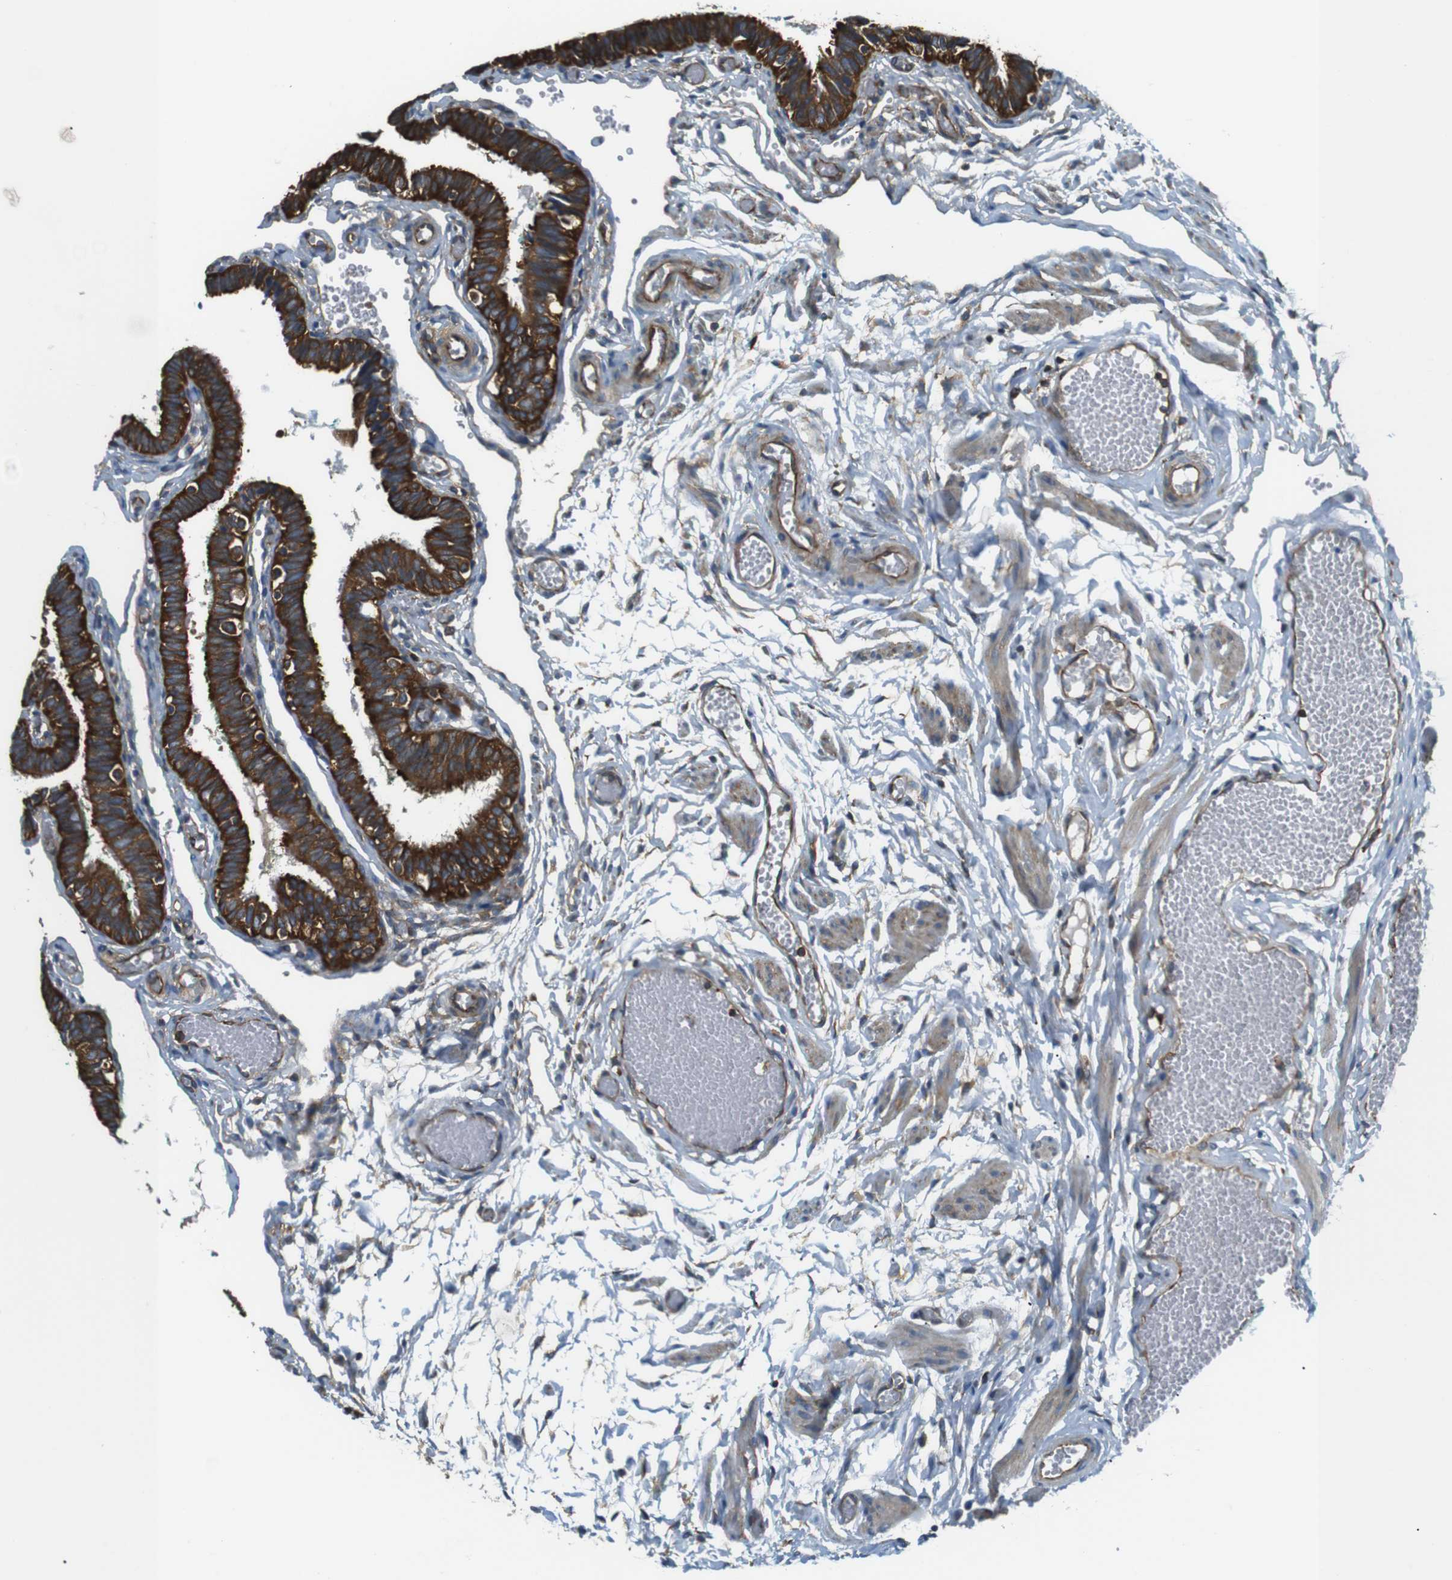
{"staining": {"intensity": "strong", "quantity": ">75%", "location": "cytoplasmic/membranous"}, "tissue": "fallopian tube", "cell_type": "Glandular cells", "image_type": "normal", "snomed": [{"axis": "morphology", "description": "Normal tissue, NOS"}, {"axis": "topography", "description": "Fallopian tube"}], "caption": "Immunohistochemical staining of benign fallopian tube exhibits >75% levels of strong cytoplasmic/membranous protein expression in approximately >75% of glandular cells.", "gene": "TSC1", "patient": {"sex": "female", "age": 46}}